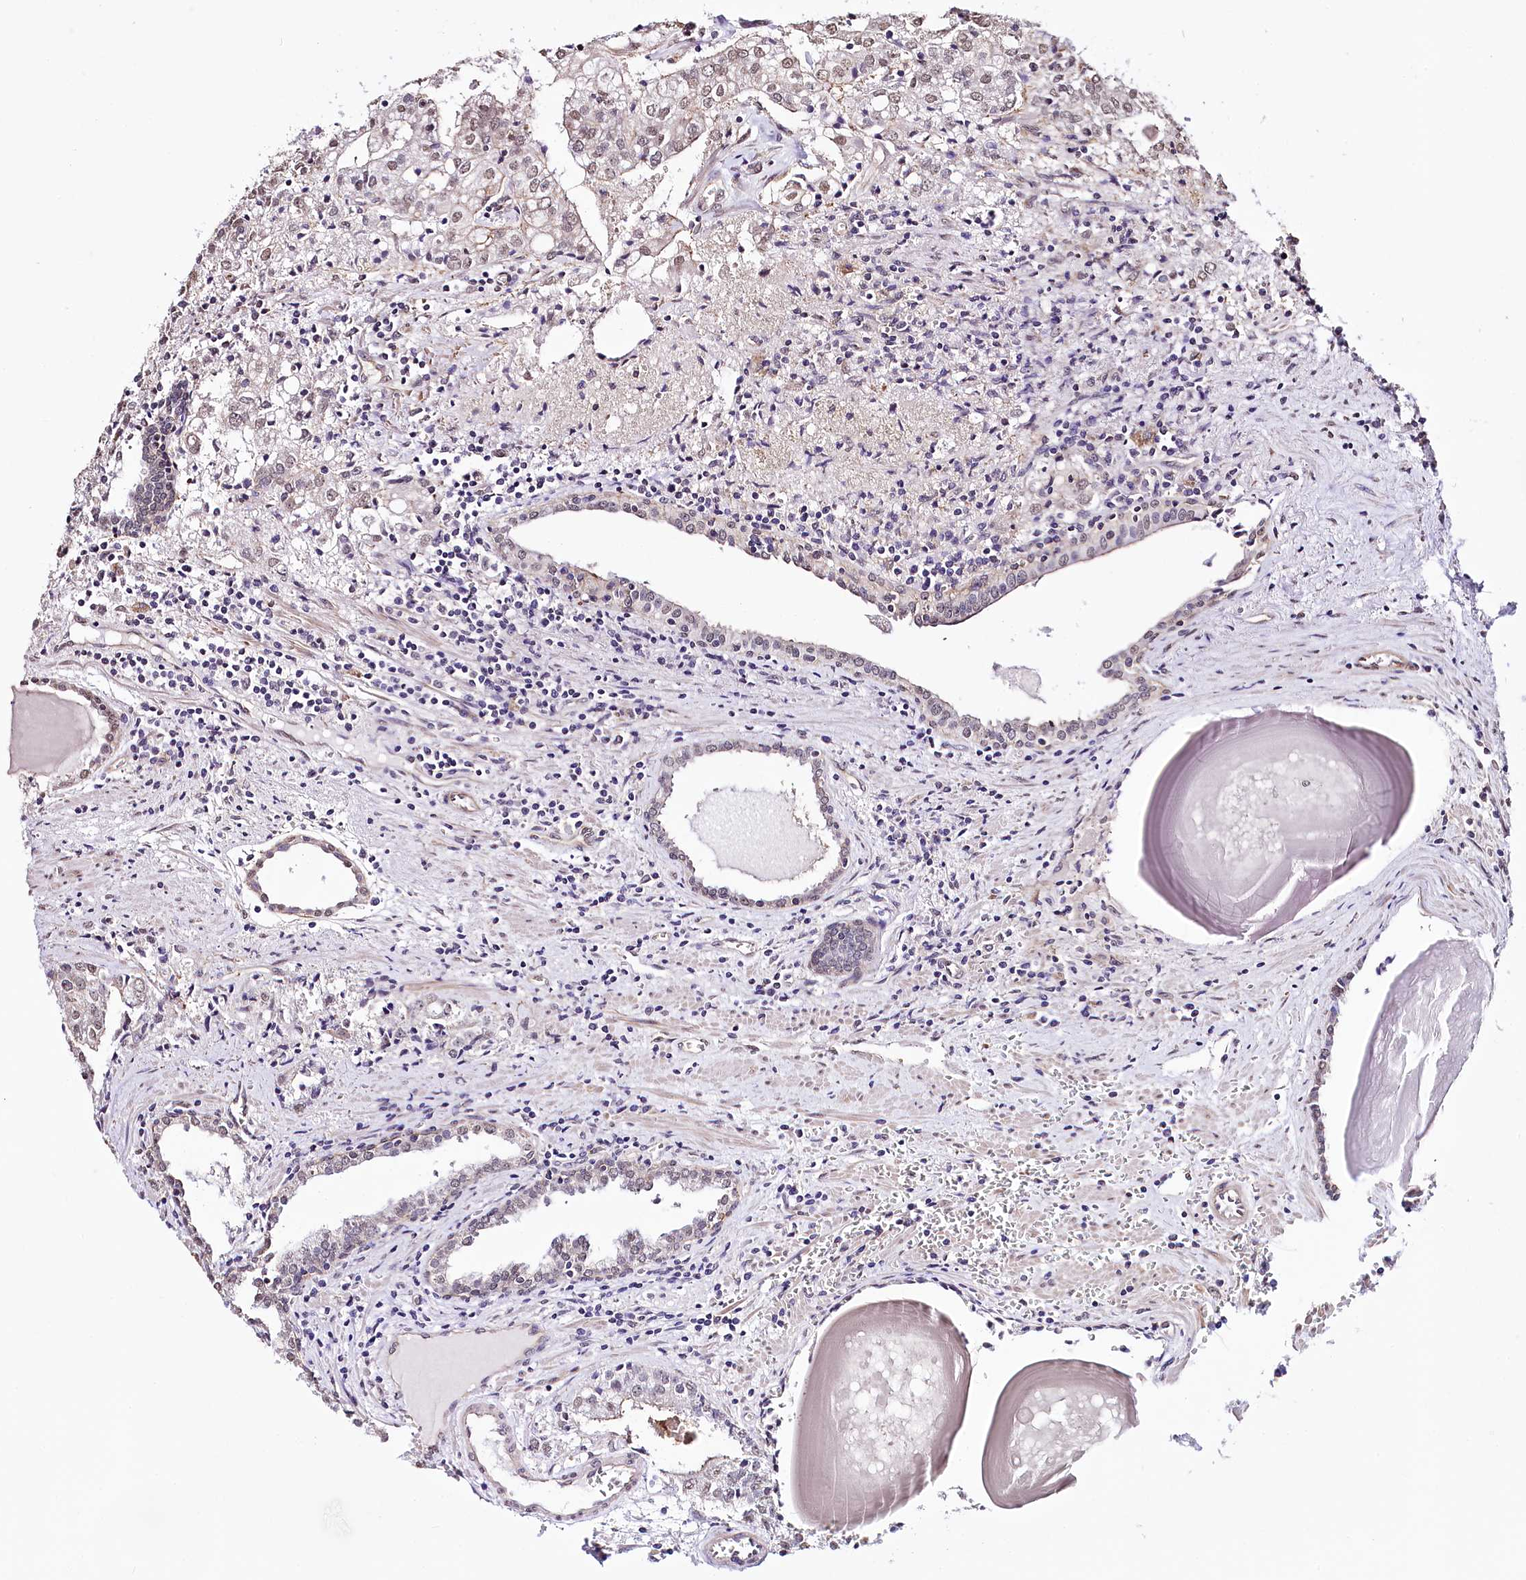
{"staining": {"intensity": "weak", "quantity": "<25%", "location": "nuclear"}, "tissue": "prostate cancer", "cell_type": "Tumor cells", "image_type": "cancer", "snomed": [{"axis": "morphology", "description": "Adenocarcinoma, High grade"}, {"axis": "topography", "description": "Prostate"}], "caption": "High magnification brightfield microscopy of prostate cancer (high-grade adenocarcinoma) stained with DAB (brown) and counterstained with hematoxylin (blue): tumor cells show no significant positivity.", "gene": "ST7", "patient": {"sex": "male", "age": 68}}